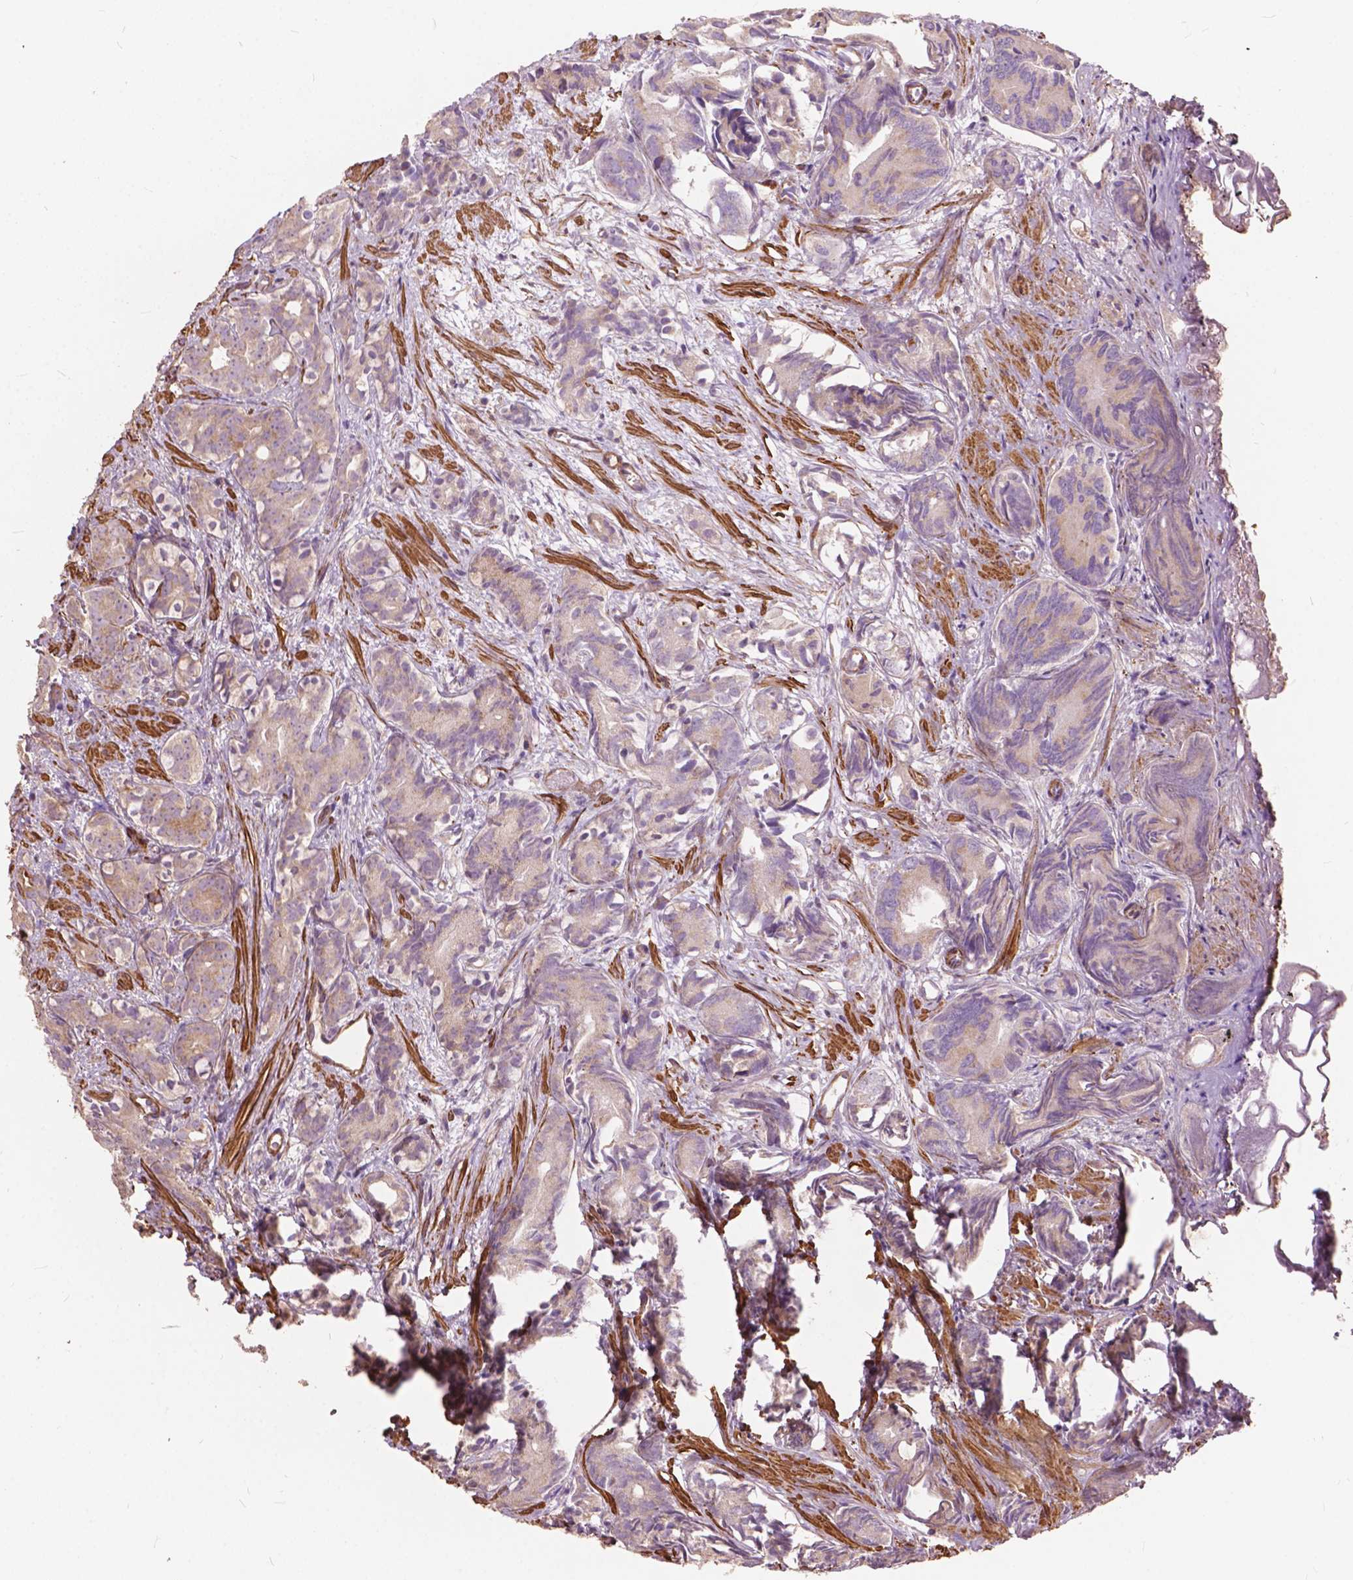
{"staining": {"intensity": "weak", "quantity": "25%-75%", "location": "cytoplasmic/membranous"}, "tissue": "prostate cancer", "cell_type": "Tumor cells", "image_type": "cancer", "snomed": [{"axis": "morphology", "description": "Adenocarcinoma, High grade"}, {"axis": "topography", "description": "Prostate"}], "caption": "Protein staining of prostate cancer tissue exhibits weak cytoplasmic/membranous staining in approximately 25%-75% of tumor cells.", "gene": "FNIP1", "patient": {"sex": "male", "age": 84}}